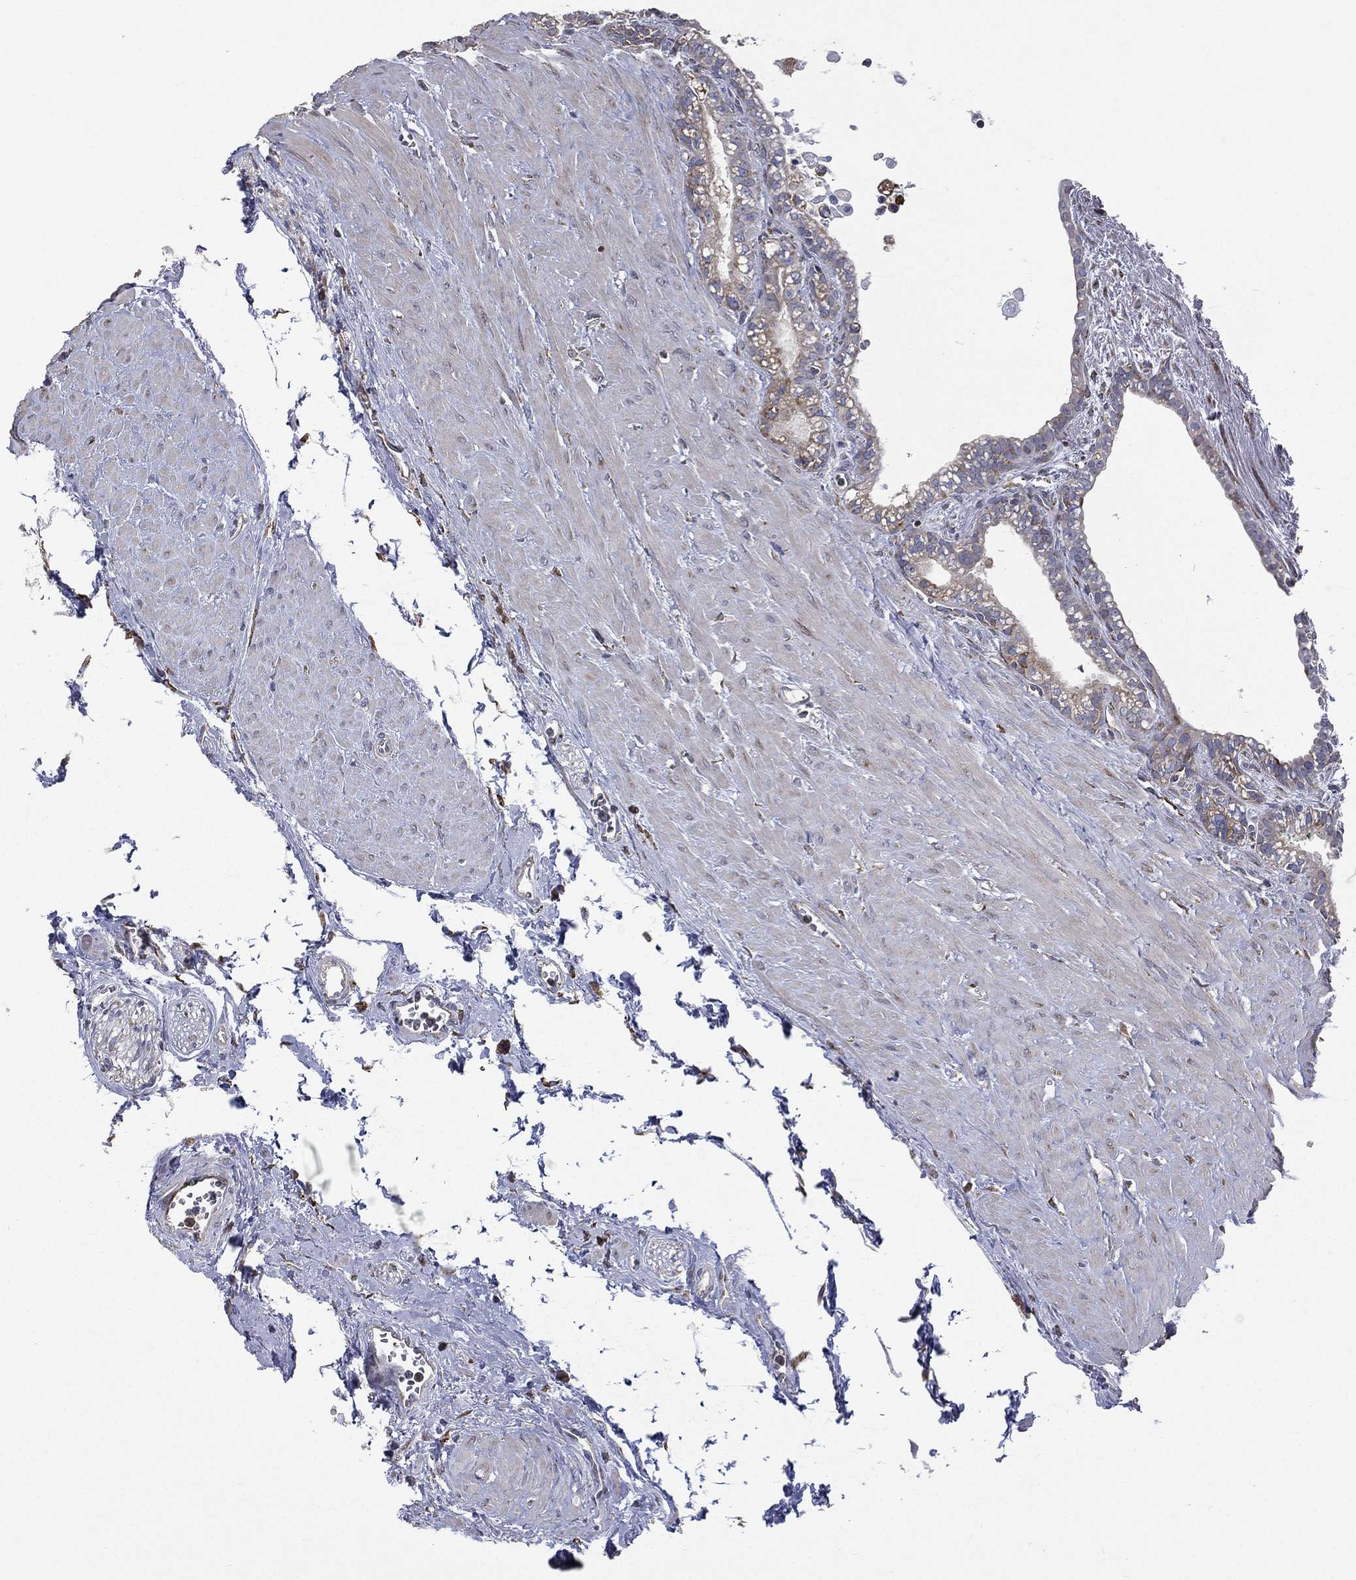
{"staining": {"intensity": "moderate", "quantity": "<25%", "location": "cytoplasmic/membranous"}, "tissue": "seminal vesicle", "cell_type": "Glandular cells", "image_type": "normal", "snomed": [{"axis": "morphology", "description": "Normal tissue, NOS"}, {"axis": "morphology", "description": "Urothelial carcinoma, NOS"}, {"axis": "topography", "description": "Urinary bladder"}, {"axis": "topography", "description": "Seminal veicle"}], "caption": "This histopathology image reveals immunohistochemistry (IHC) staining of unremarkable seminal vesicle, with low moderate cytoplasmic/membranous staining in approximately <25% of glandular cells.", "gene": "C20orf96", "patient": {"sex": "male", "age": 76}}